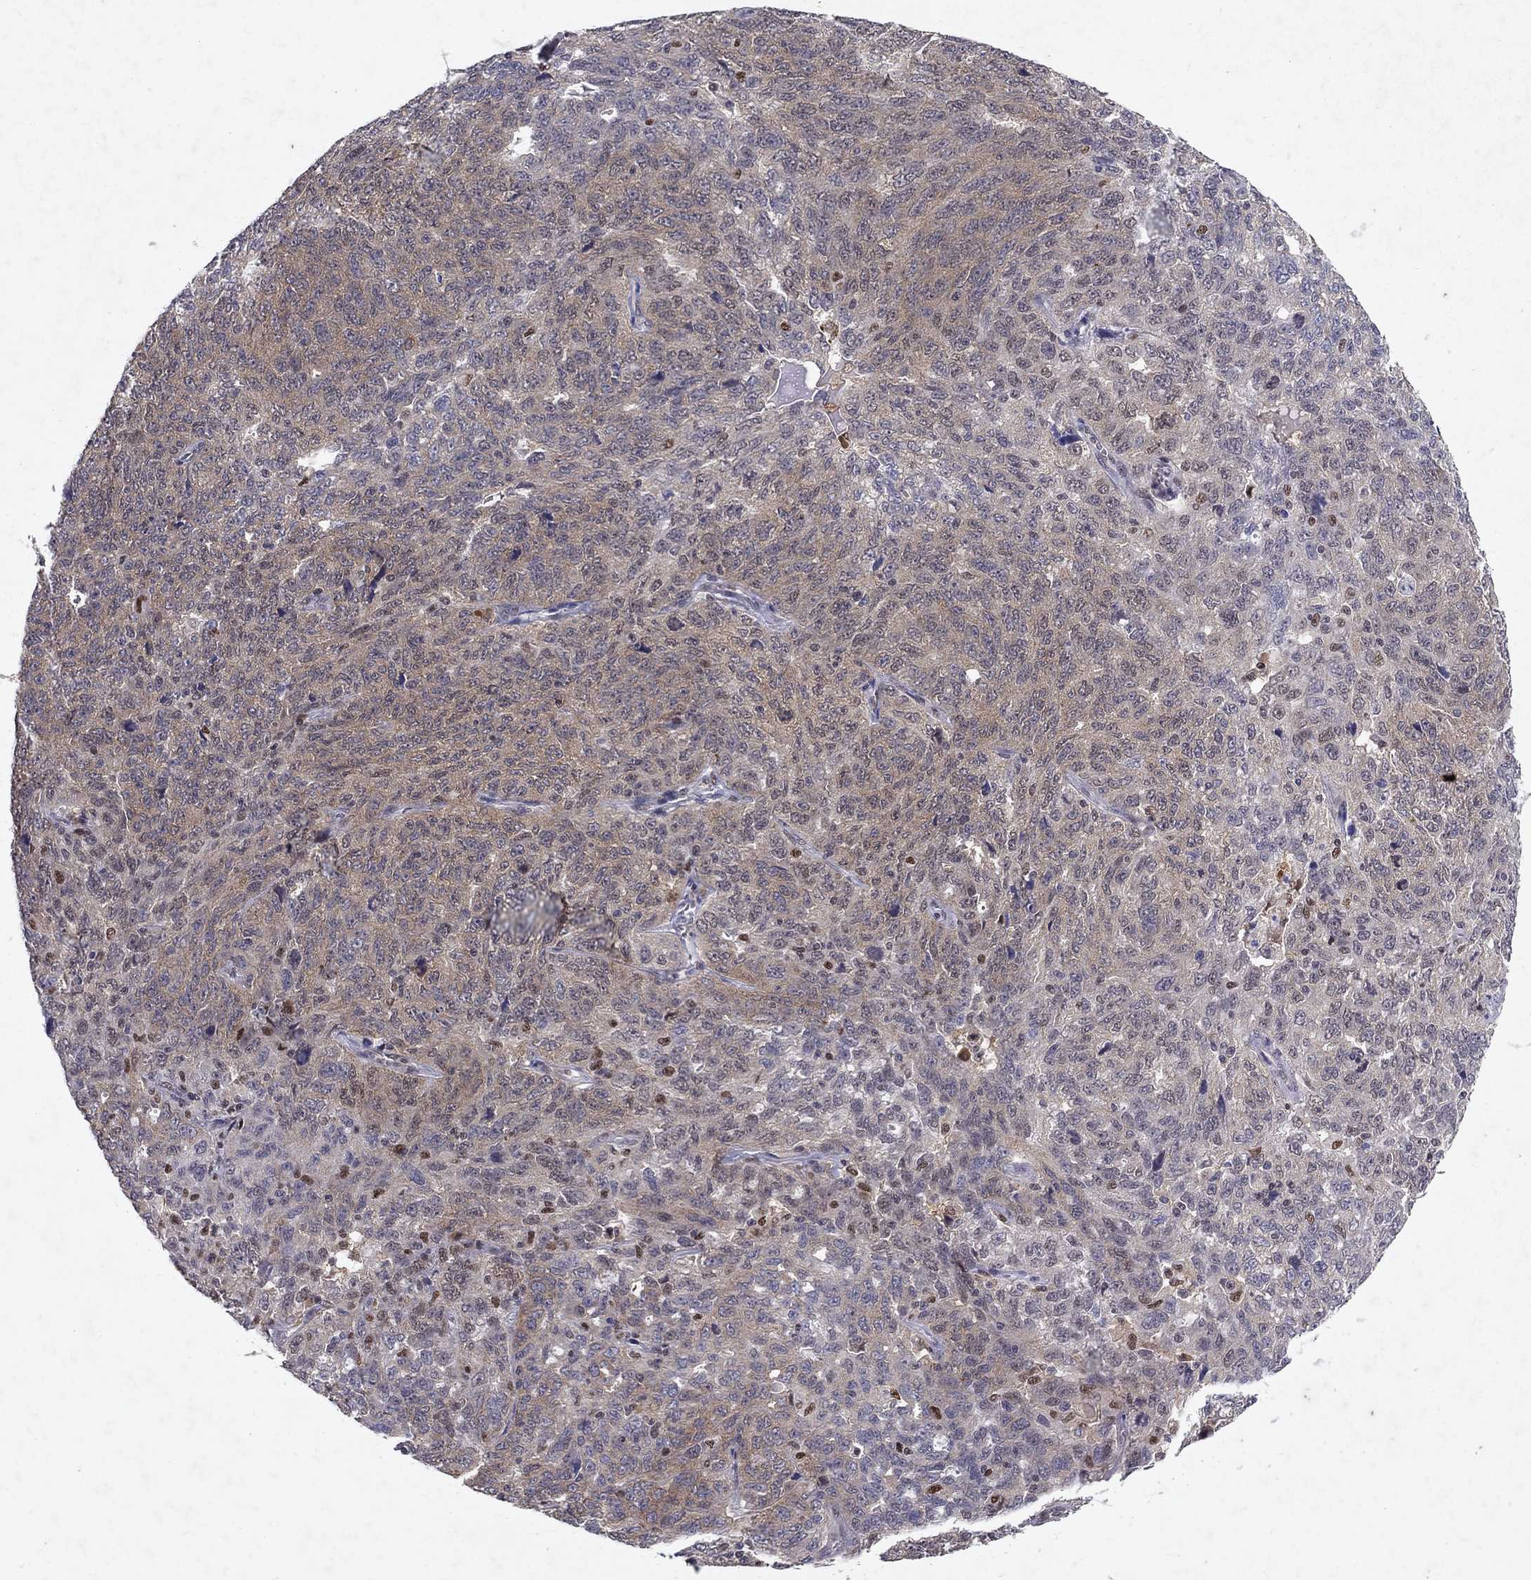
{"staining": {"intensity": "negative", "quantity": "none", "location": "none"}, "tissue": "ovarian cancer", "cell_type": "Tumor cells", "image_type": "cancer", "snomed": [{"axis": "morphology", "description": "Cystadenocarcinoma, serous, NOS"}, {"axis": "topography", "description": "Ovary"}], "caption": "Immunohistochemistry micrograph of serous cystadenocarcinoma (ovarian) stained for a protein (brown), which reveals no expression in tumor cells.", "gene": "CRTC1", "patient": {"sex": "female", "age": 71}}